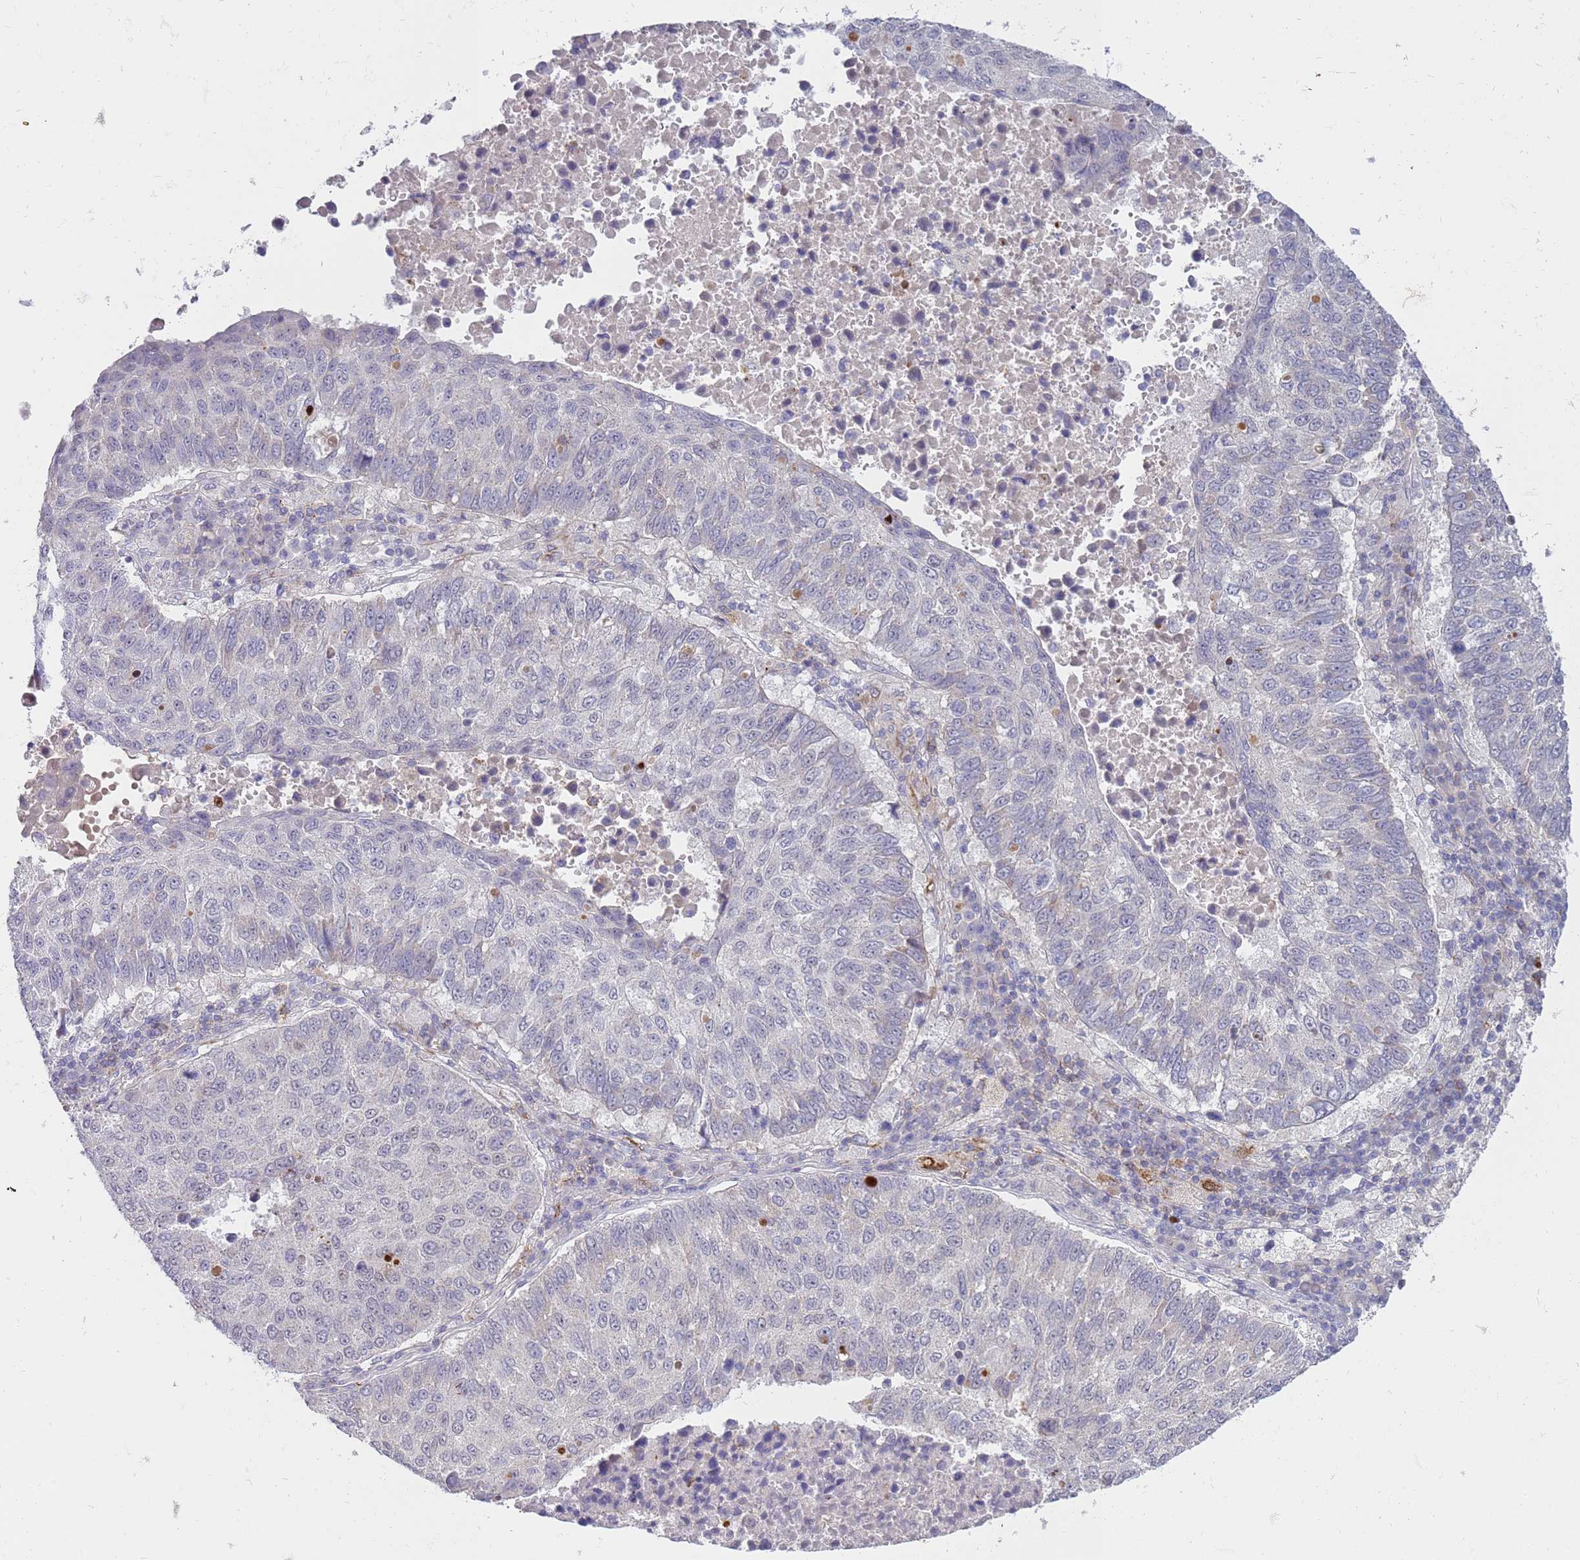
{"staining": {"intensity": "negative", "quantity": "none", "location": "none"}, "tissue": "lung cancer", "cell_type": "Tumor cells", "image_type": "cancer", "snomed": [{"axis": "morphology", "description": "Squamous cell carcinoma, NOS"}, {"axis": "topography", "description": "Lung"}], "caption": "A high-resolution micrograph shows IHC staining of lung squamous cell carcinoma, which displays no significant staining in tumor cells.", "gene": "STK25", "patient": {"sex": "male", "age": 73}}